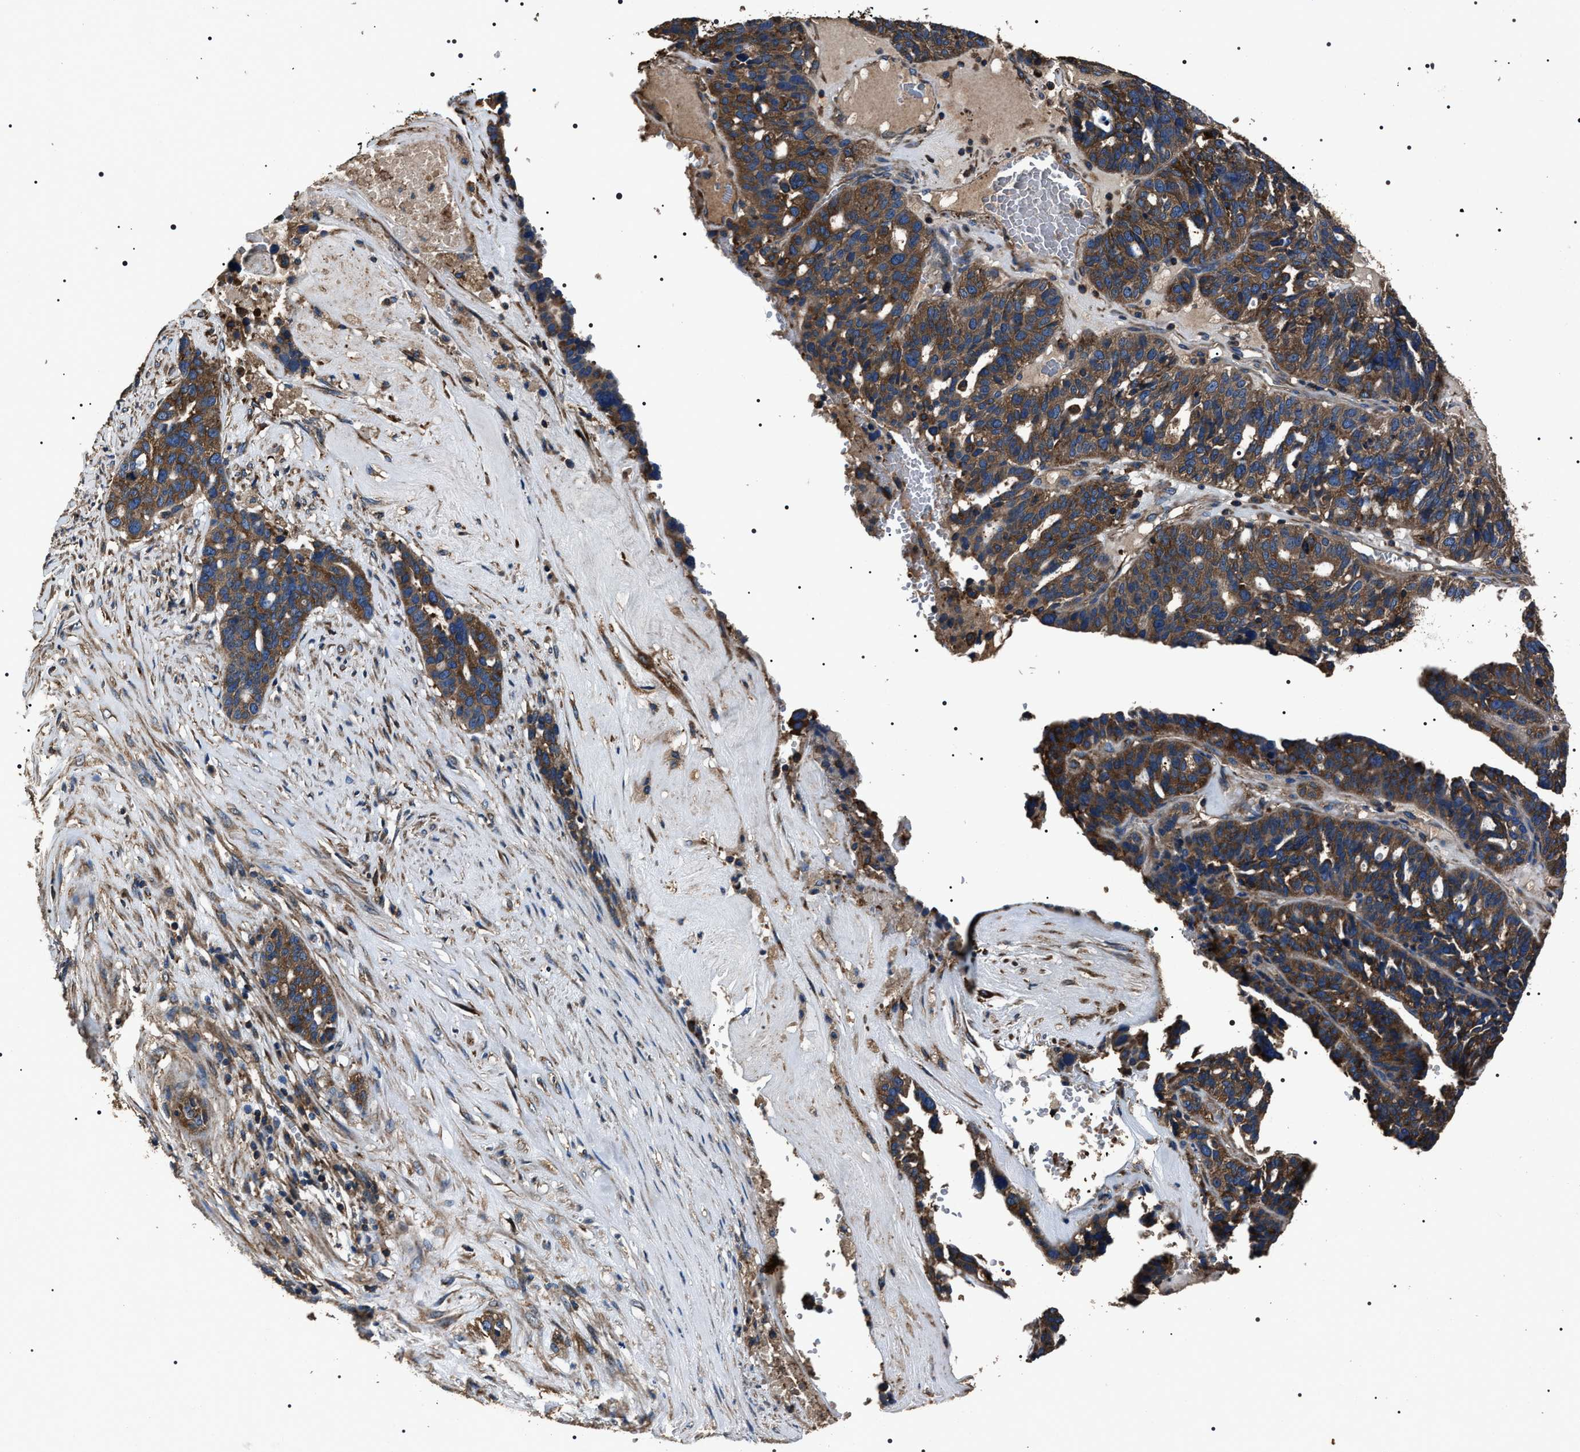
{"staining": {"intensity": "strong", "quantity": ">75%", "location": "cytoplasmic/membranous"}, "tissue": "ovarian cancer", "cell_type": "Tumor cells", "image_type": "cancer", "snomed": [{"axis": "morphology", "description": "Cystadenocarcinoma, serous, NOS"}, {"axis": "topography", "description": "Ovary"}], "caption": "Ovarian cancer stained for a protein (brown) demonstrates strong cytoplasmic/membranous positive expression in approximately >75% of tumor cells.", "gene": "HSCB", "patient": {"sex": "female", "age": 59}}